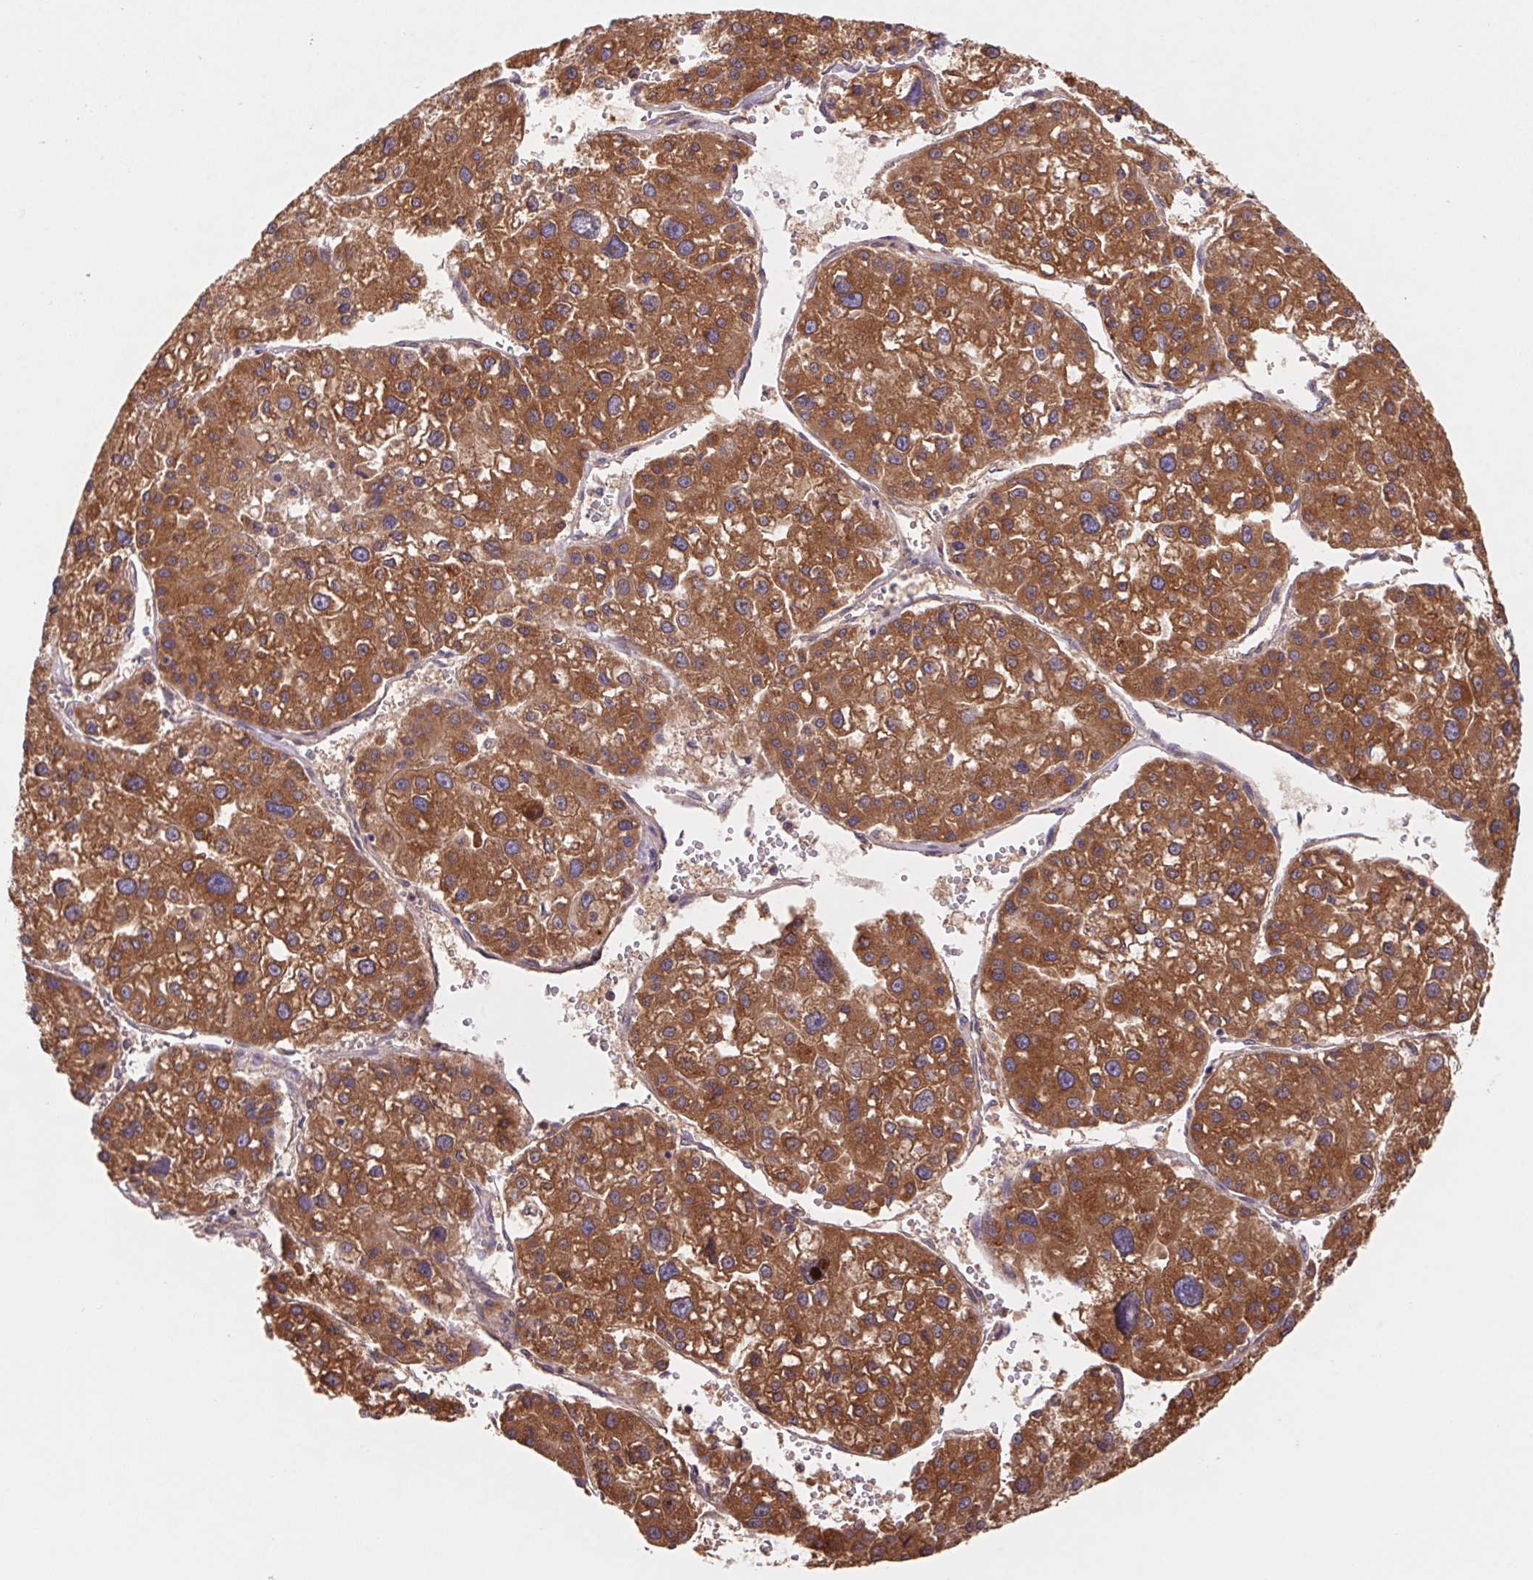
{"staining": {"intensity": "strong", "quantity": ">75%", "location": "cytoplasmic/membranous"}, "tissue": "liver cancer", "cell_type": "Tumor cells", "image_type": "cancer", "snomed": [{"axis": "morphology", "description": "Carcinoma, Hepatocellular, NOS"}, {"axis": "topography", "description": "Liver"}], "caption": "Protein staining exhibits strong cytoplasmic/membranous positivity in about >75% of tumor cells in liver cancer (hepatocellular carcinoma). (Stains: DAB in brown, nuclei in blue, Microscopy: brightfield microscopy at high magnification).", "gene": "RAB1A", "patient": {"sex": "male", "age": 73}}